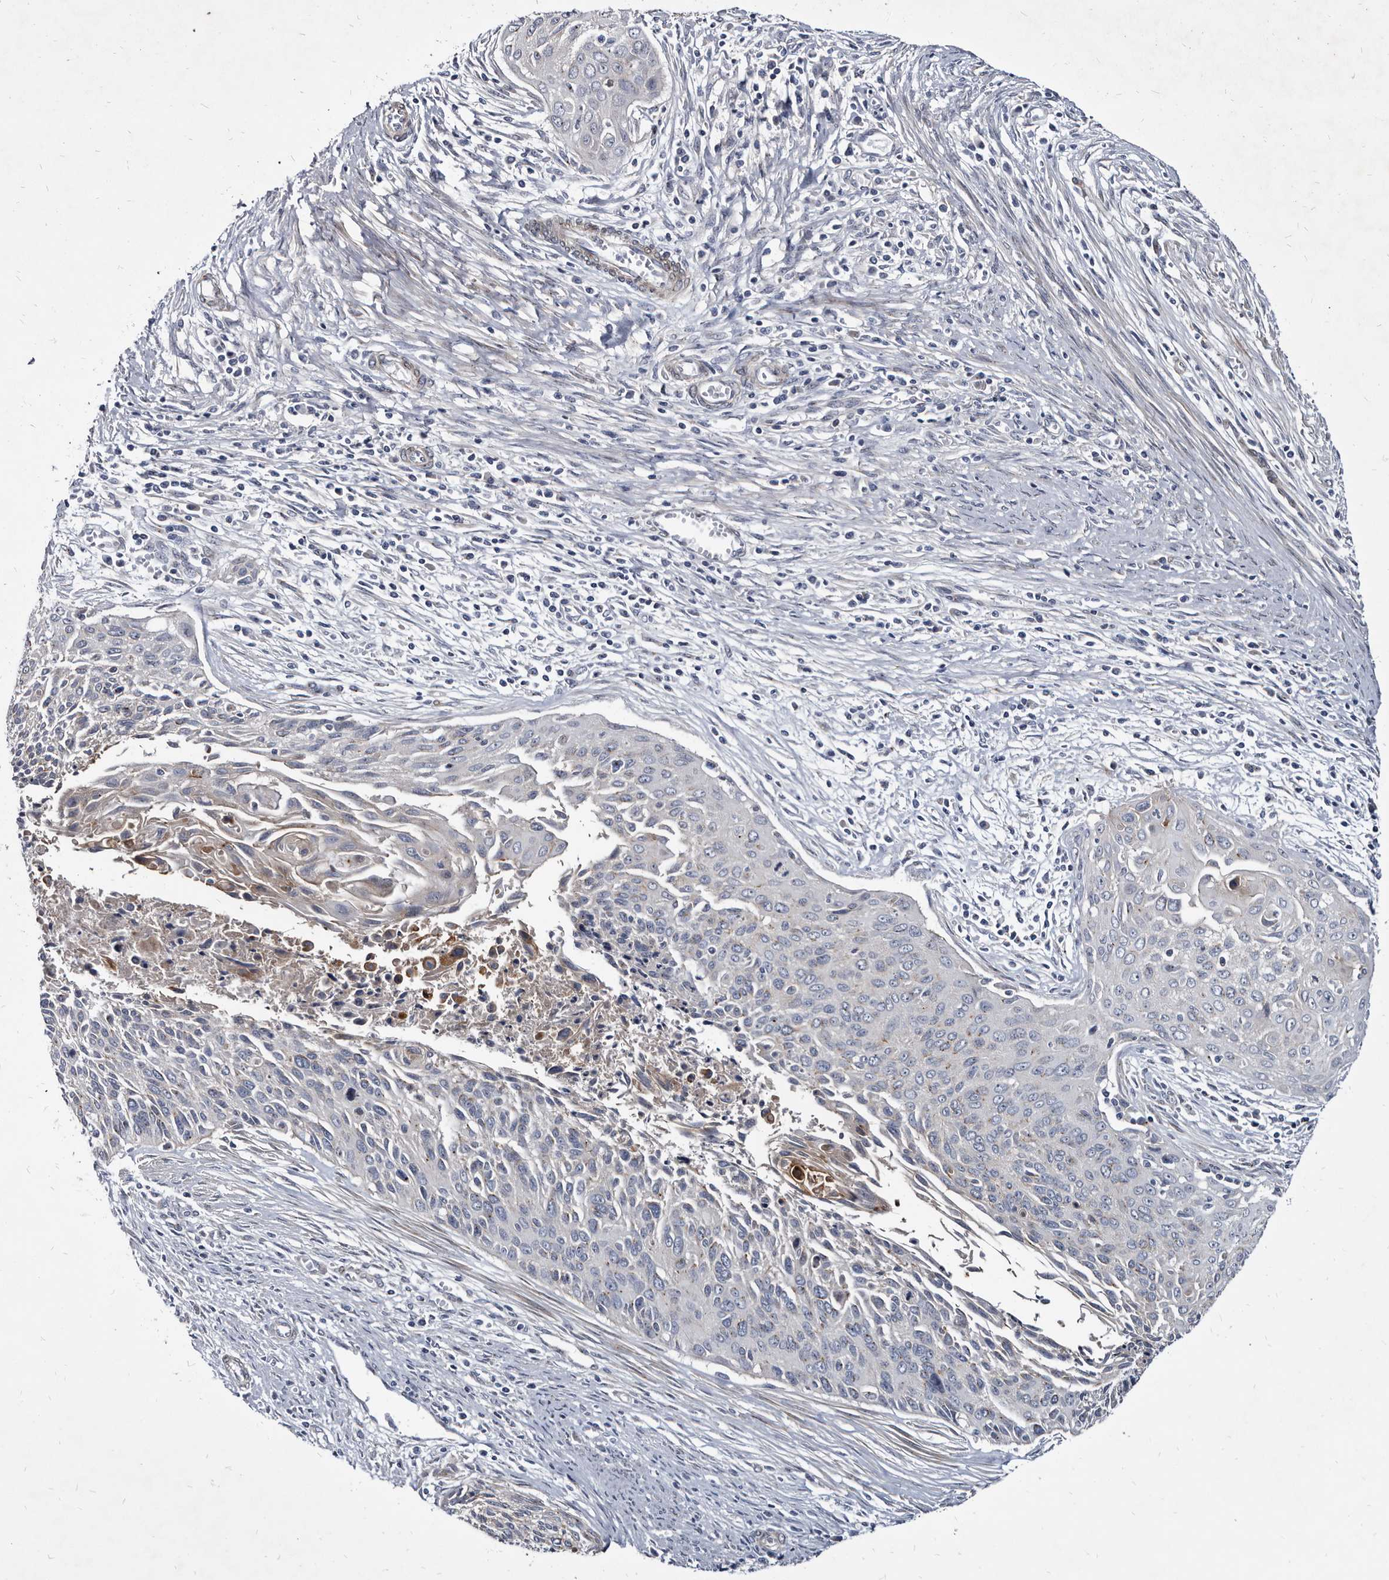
{"staining": {"intensity": "negative", "quantity": "none", "location": "none"}, "tissue": "cervical cancer", "cell_type": "Tumor cells", "image_type": "cancer", "snomed": [{"axis": "morphology", "description": "Squamous cell carcinoma, NOS"}, {"axis": "topography", "description": "Cervix"}], "caption": "Cervical cancer (squamous cell carcinoma) stained for a protein using immunohistochemistry (IHC) displays no expression tumor cells.", "gene": "PRSS8", "patient": {"sex": "female", "age": 55}}